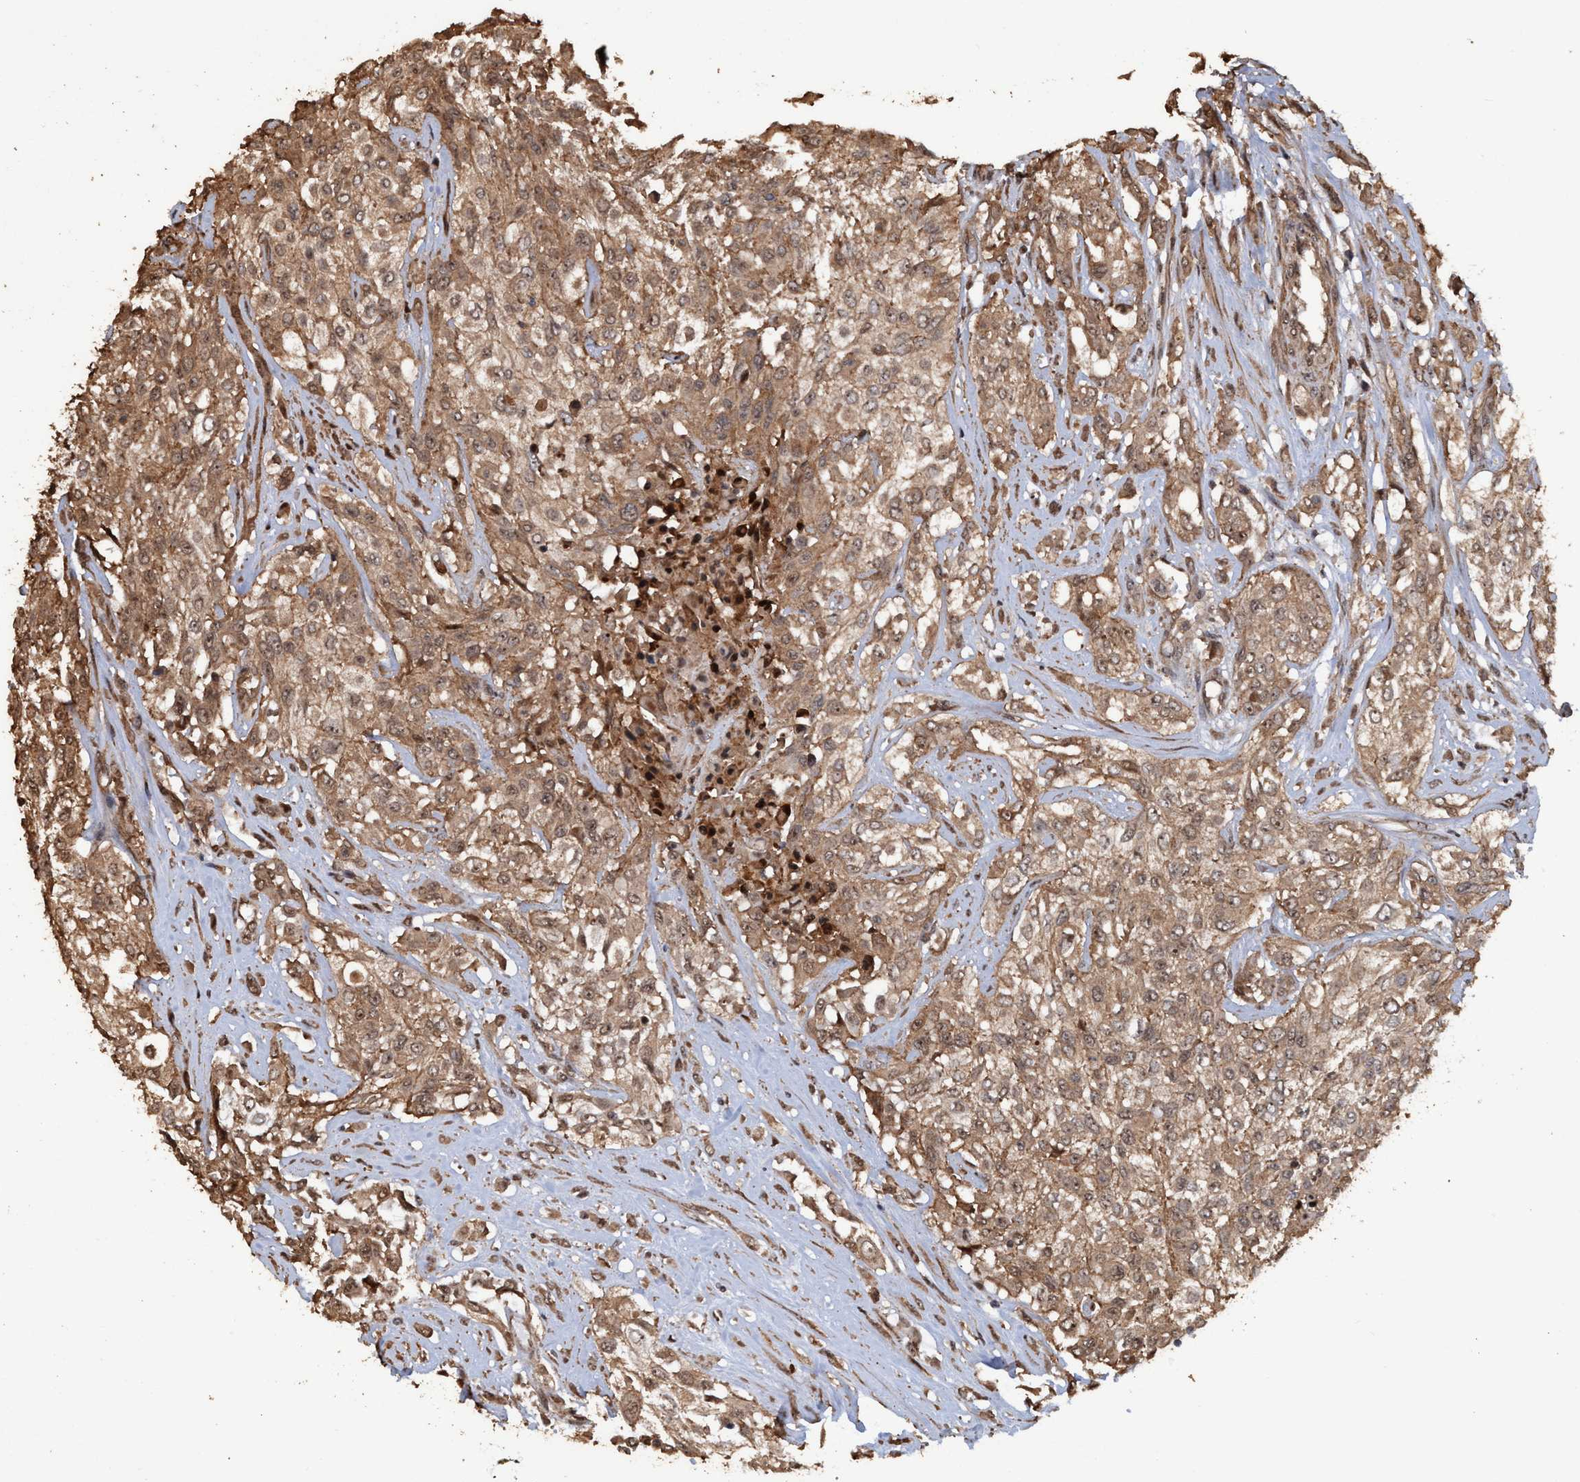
{"staining": {"intensity": "moderate", "quantity": ">75%", "location": "cytoplasmic/membranous,nuclear"}, "tissue": "urothelial cancer", "cell_type": "Tumor cells", "image_type": "cancer", "snomed": [{"axis": "morphology", "description": "Urothelial carcinoma, High grade"}, {"axis": "topography", "description": "Urinary bladder"}], "caption": "Brown immunohistochemical staining in human urothelial cancer shows moderate cytoplasmic/membranous and nuclear staining in about >75% of tumor cells. Nuclei are stained in blue.", "gene": "TRPC7", "patient": {"sex": "male", "age": 57}}